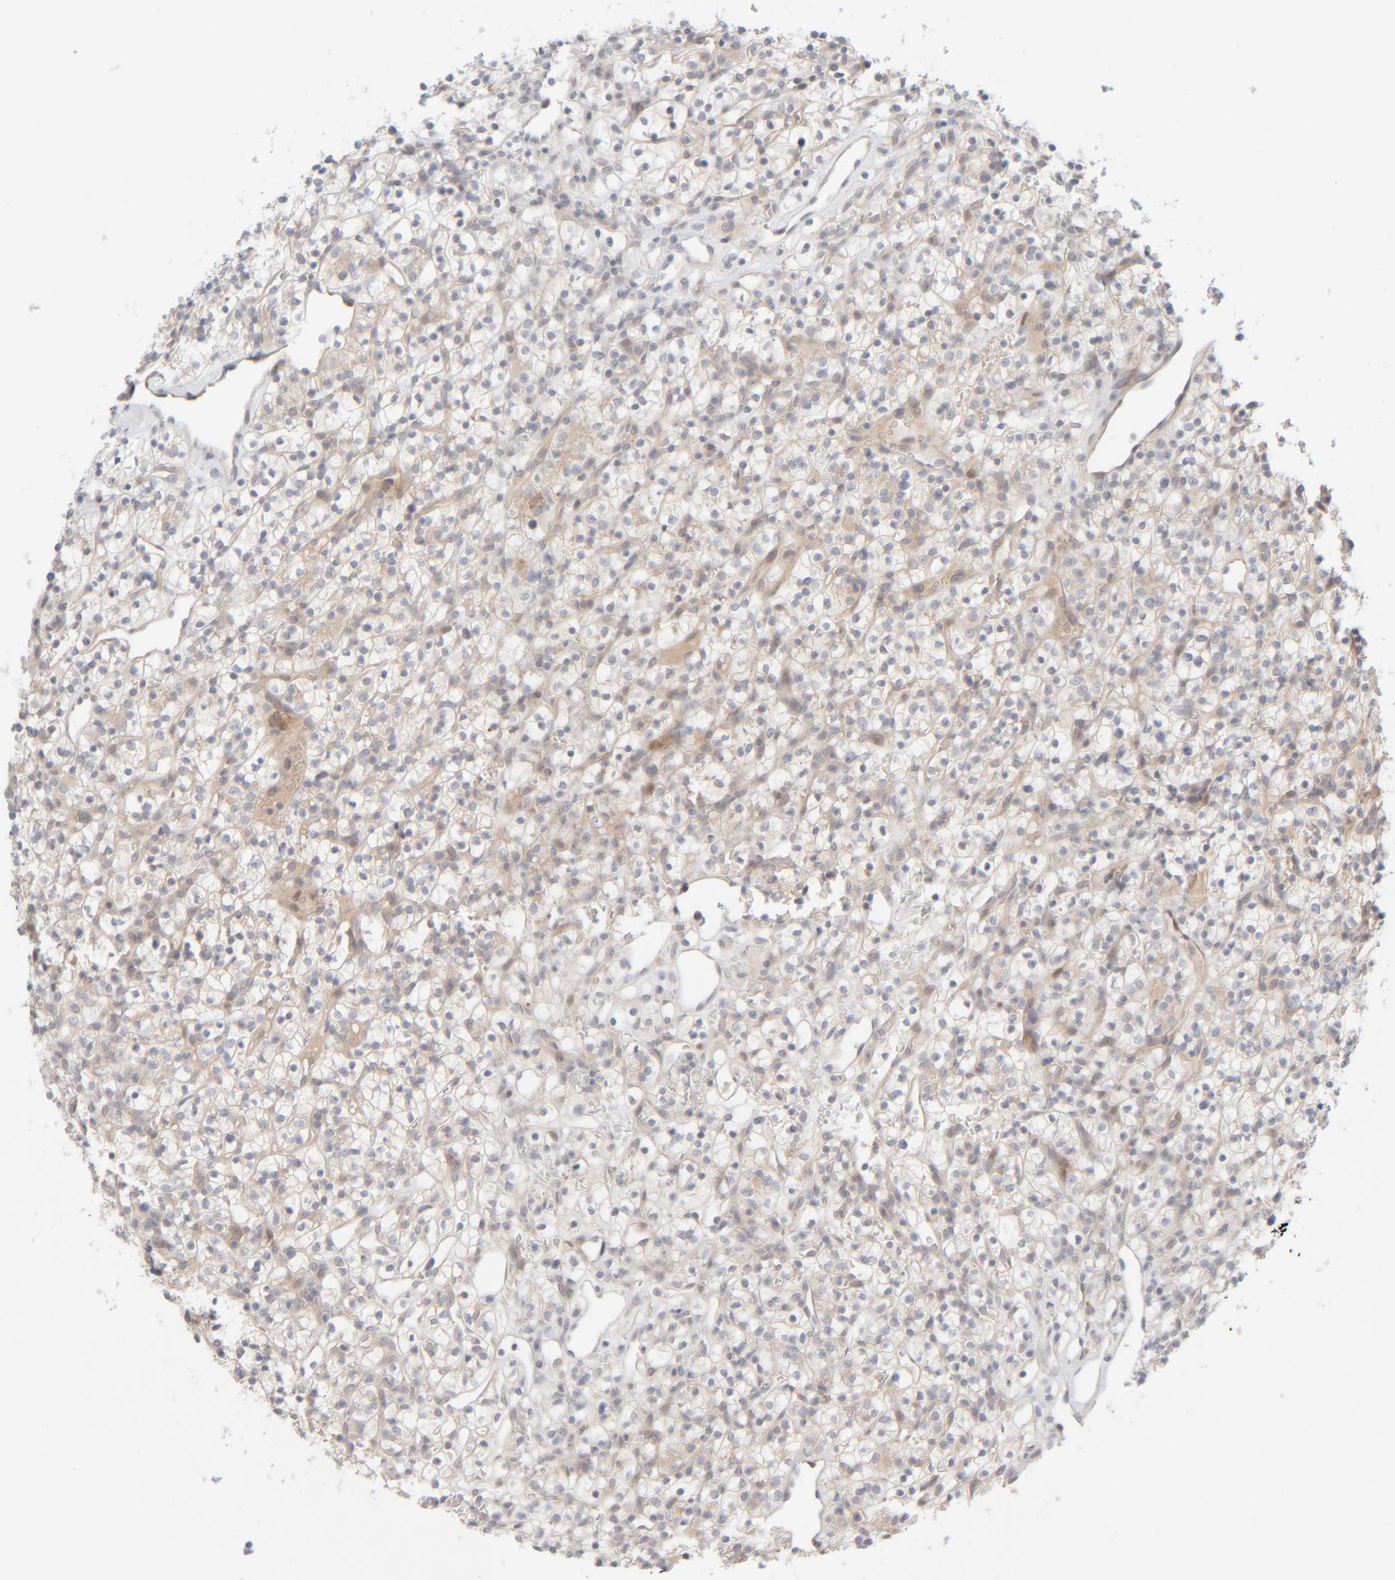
{"staining": {"intensity": "weak", "quantity": "<25%", "location": "cytoplasmic/membranous"}, "tissue": "renal cancer", "cell_type": "Tumor cells", "image_type": "cancer", "snomed": [{"axis": "morphology", "description": "Adenocarcinoma, NOS"}, {"axis": "topography", "description": "Kidney"}], "caption": "Renal adenocarcinoma stained for a protein using immunohistochemistry (IHC) shows no positivity tumor cells.", "gene": "CHKA", "patient": {"sex": "female", "age": 57}}